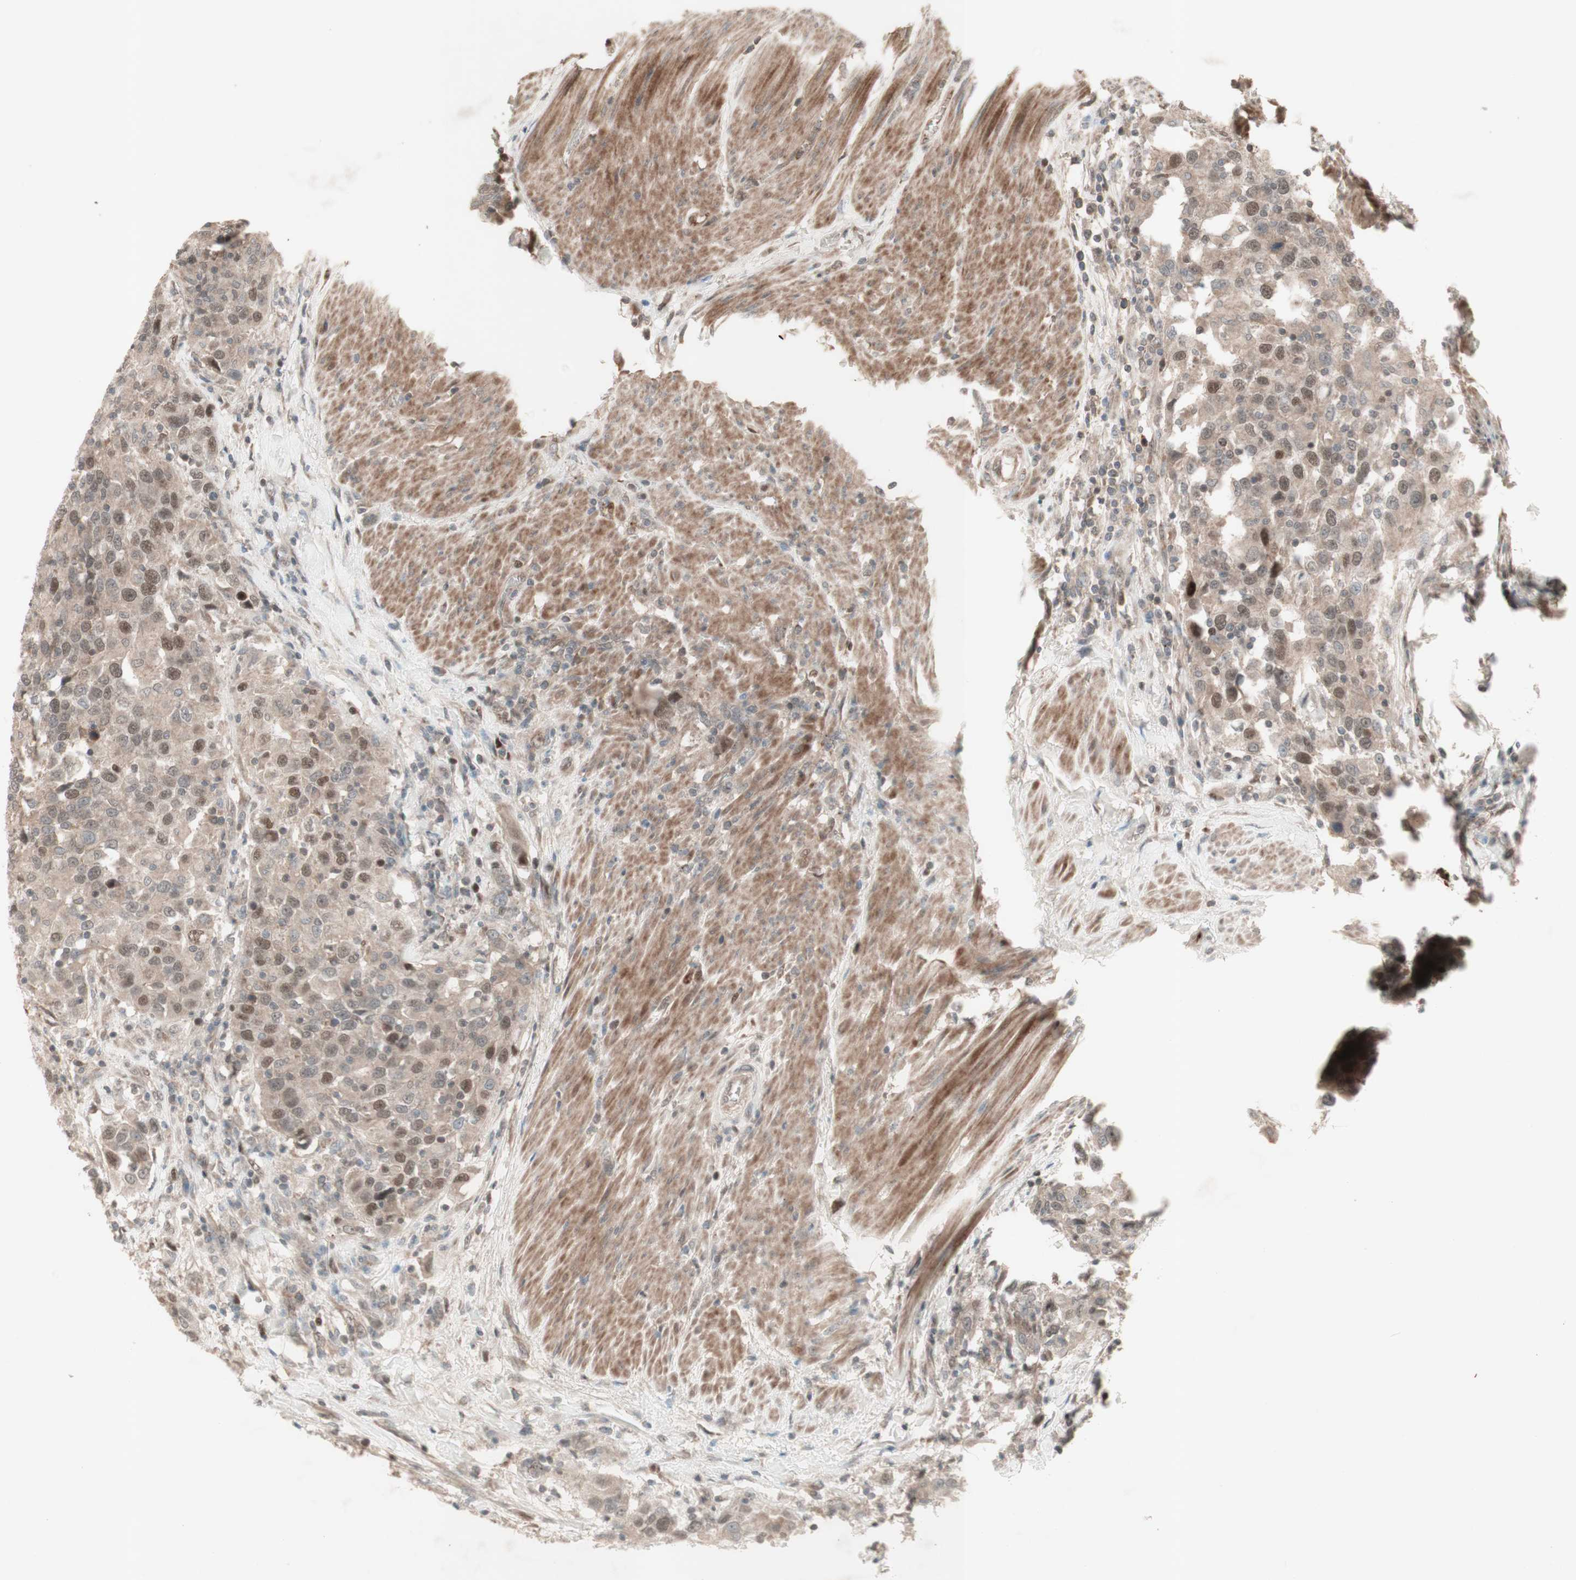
{"staining": {"intensity": "moderate", "quantity": ">75%", "location": "cytoplasmic/membranous,nuclear"}, "tissue": "urothelial cancer", "cell_type": "Tumor cells", "image_type": "cancer", "snomed": [{"axis": "morphology", "description": "Urothelial carcinoma, High grade"}, {"axis": "topography", "description": "Urinary bladder"}], "caption": "Tumor cells exhibit moderate cytoplasmic/membranous and nuclear positivity in approximately >75% of cells in high-grade urothelial carcinoma. Using DAB (brown) and hematoxylin (blue) stains, captured at high magnification using brightfield microscopy.", "gene": "MSH6", "patient": {"sex": "female", "age": 80}}